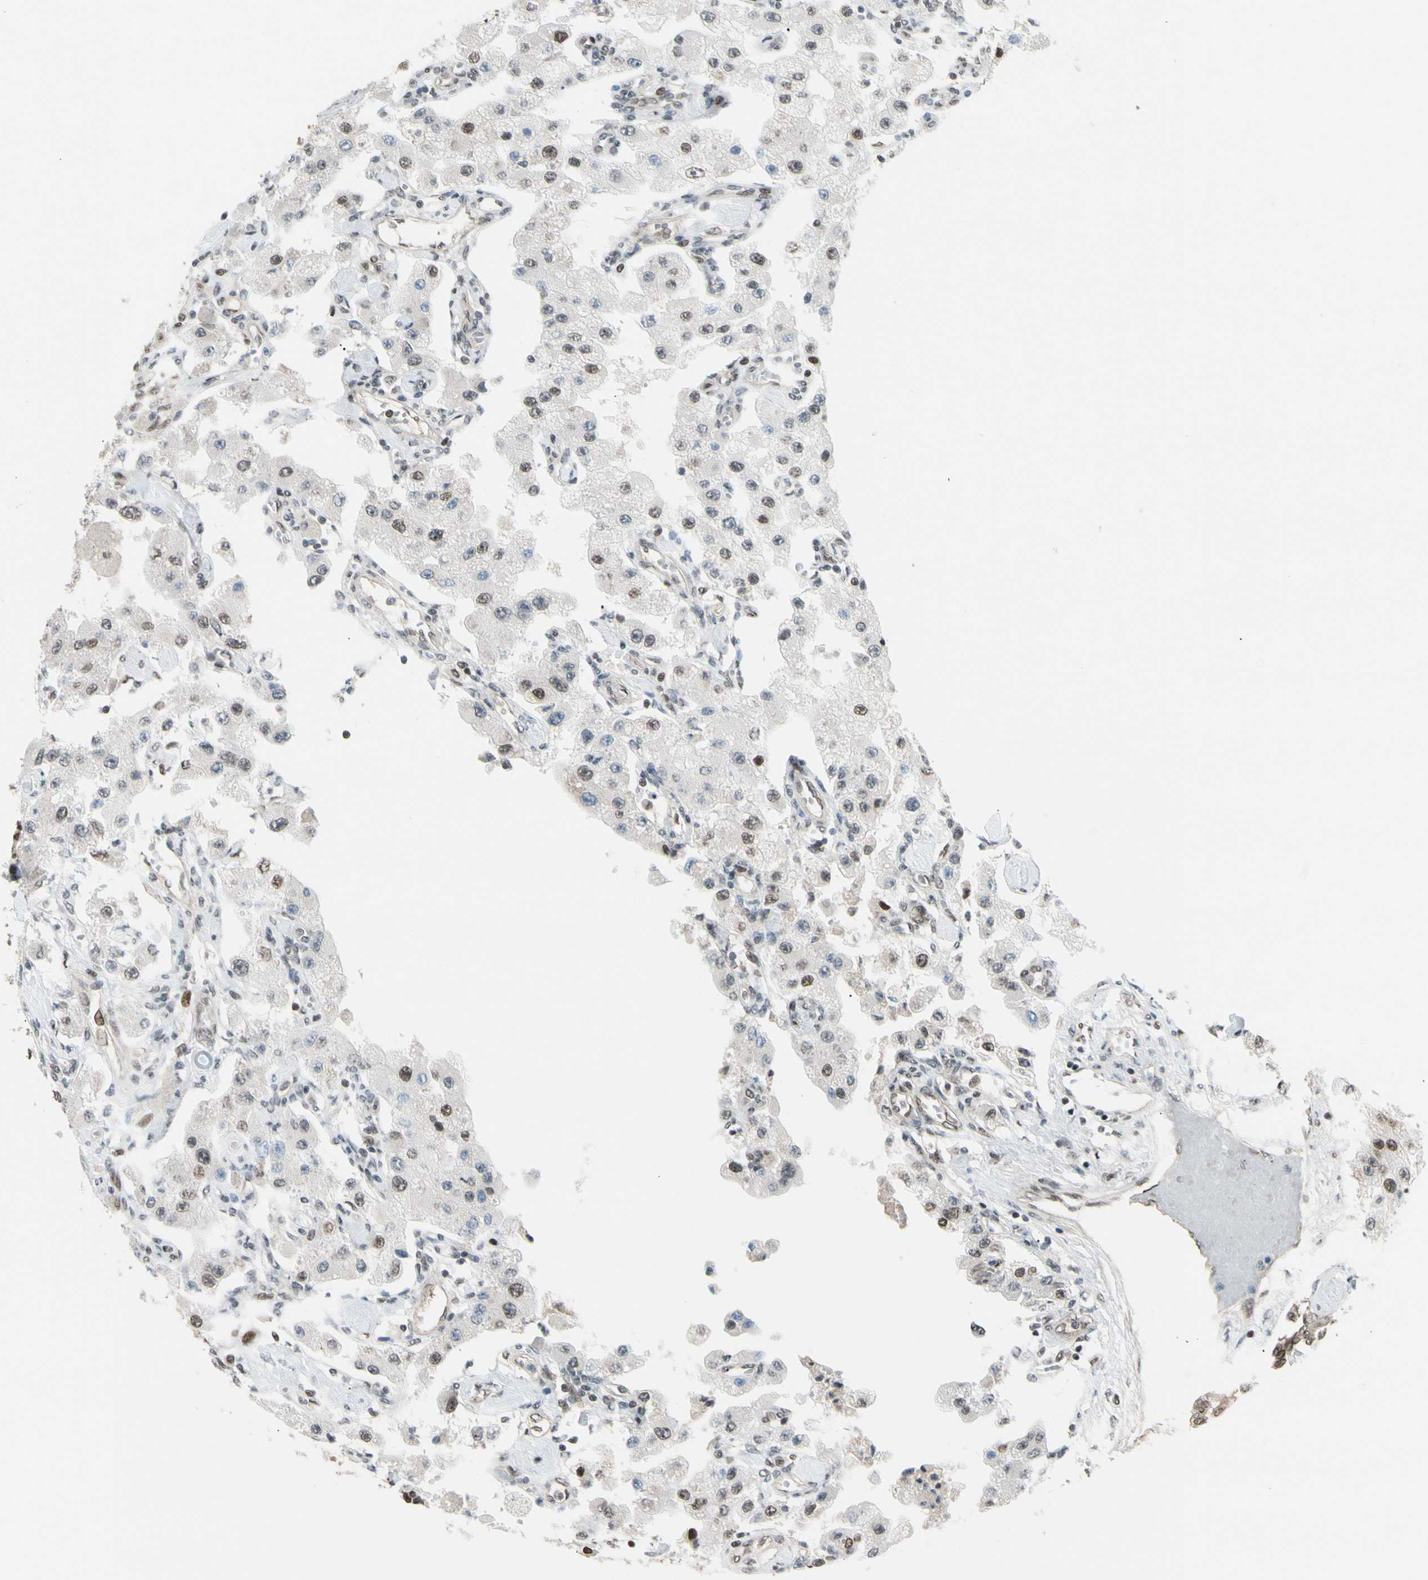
{"staining": {"intensity": "moderate", "quantity": "<25%", "location": "nuclear"}, "tissue": "carcinoid", "cell_type": "Tumor cells", "image_type": "cancer", "snomed": [{"axis": "morphology", "description": "Carcinoid, malignant, NOS"}, {"axis": "topography", "description": "Pancreas"}], "caption": "Moderate nuclear expression for a protein is present in about <25% of tumor cells of carcinoid (malignant) using immunohistochemistry.", "gene": "SUFU", "patient": {"sex": "male", "age": 41}}